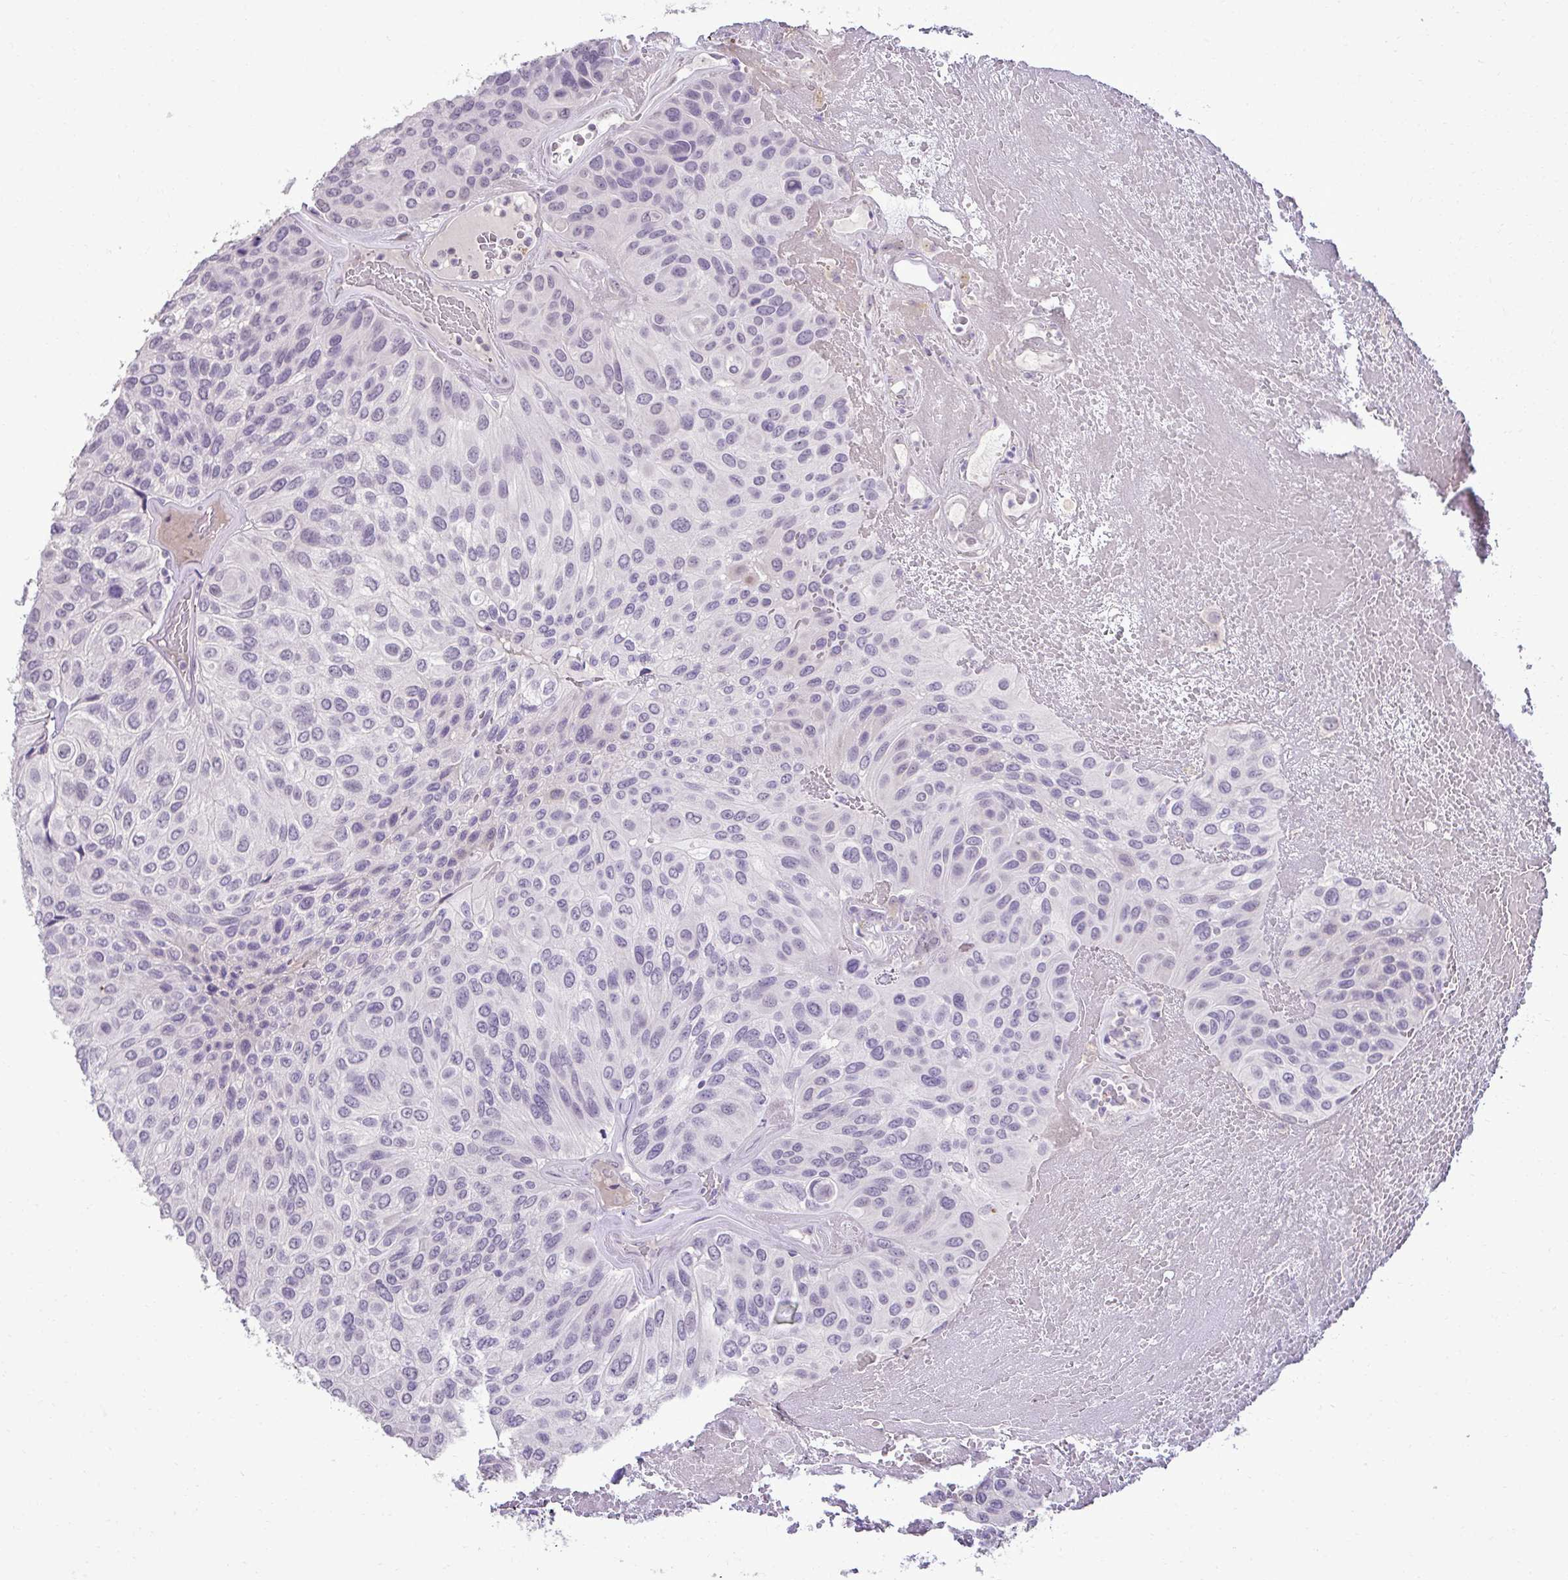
{"staining": {"intensity": "negative", "quantity": "none", "location": "none"}, "tissue": "urothelial cancer", "cell_type": "Tumor cells", "image_type": "cancer", "snomed": [{"axis": "morphology", "description": "Urothelial carcinoma, High grade"}, {"axis": "topography", "description": "Urinary bladder"}], "caption": "Human urothelial cancer stained for a protein using immunohistochemistry exhibits no expression in tumor cells.", "gene": "SLC30A3", "patient": {"sex": "male", "age": 66}}